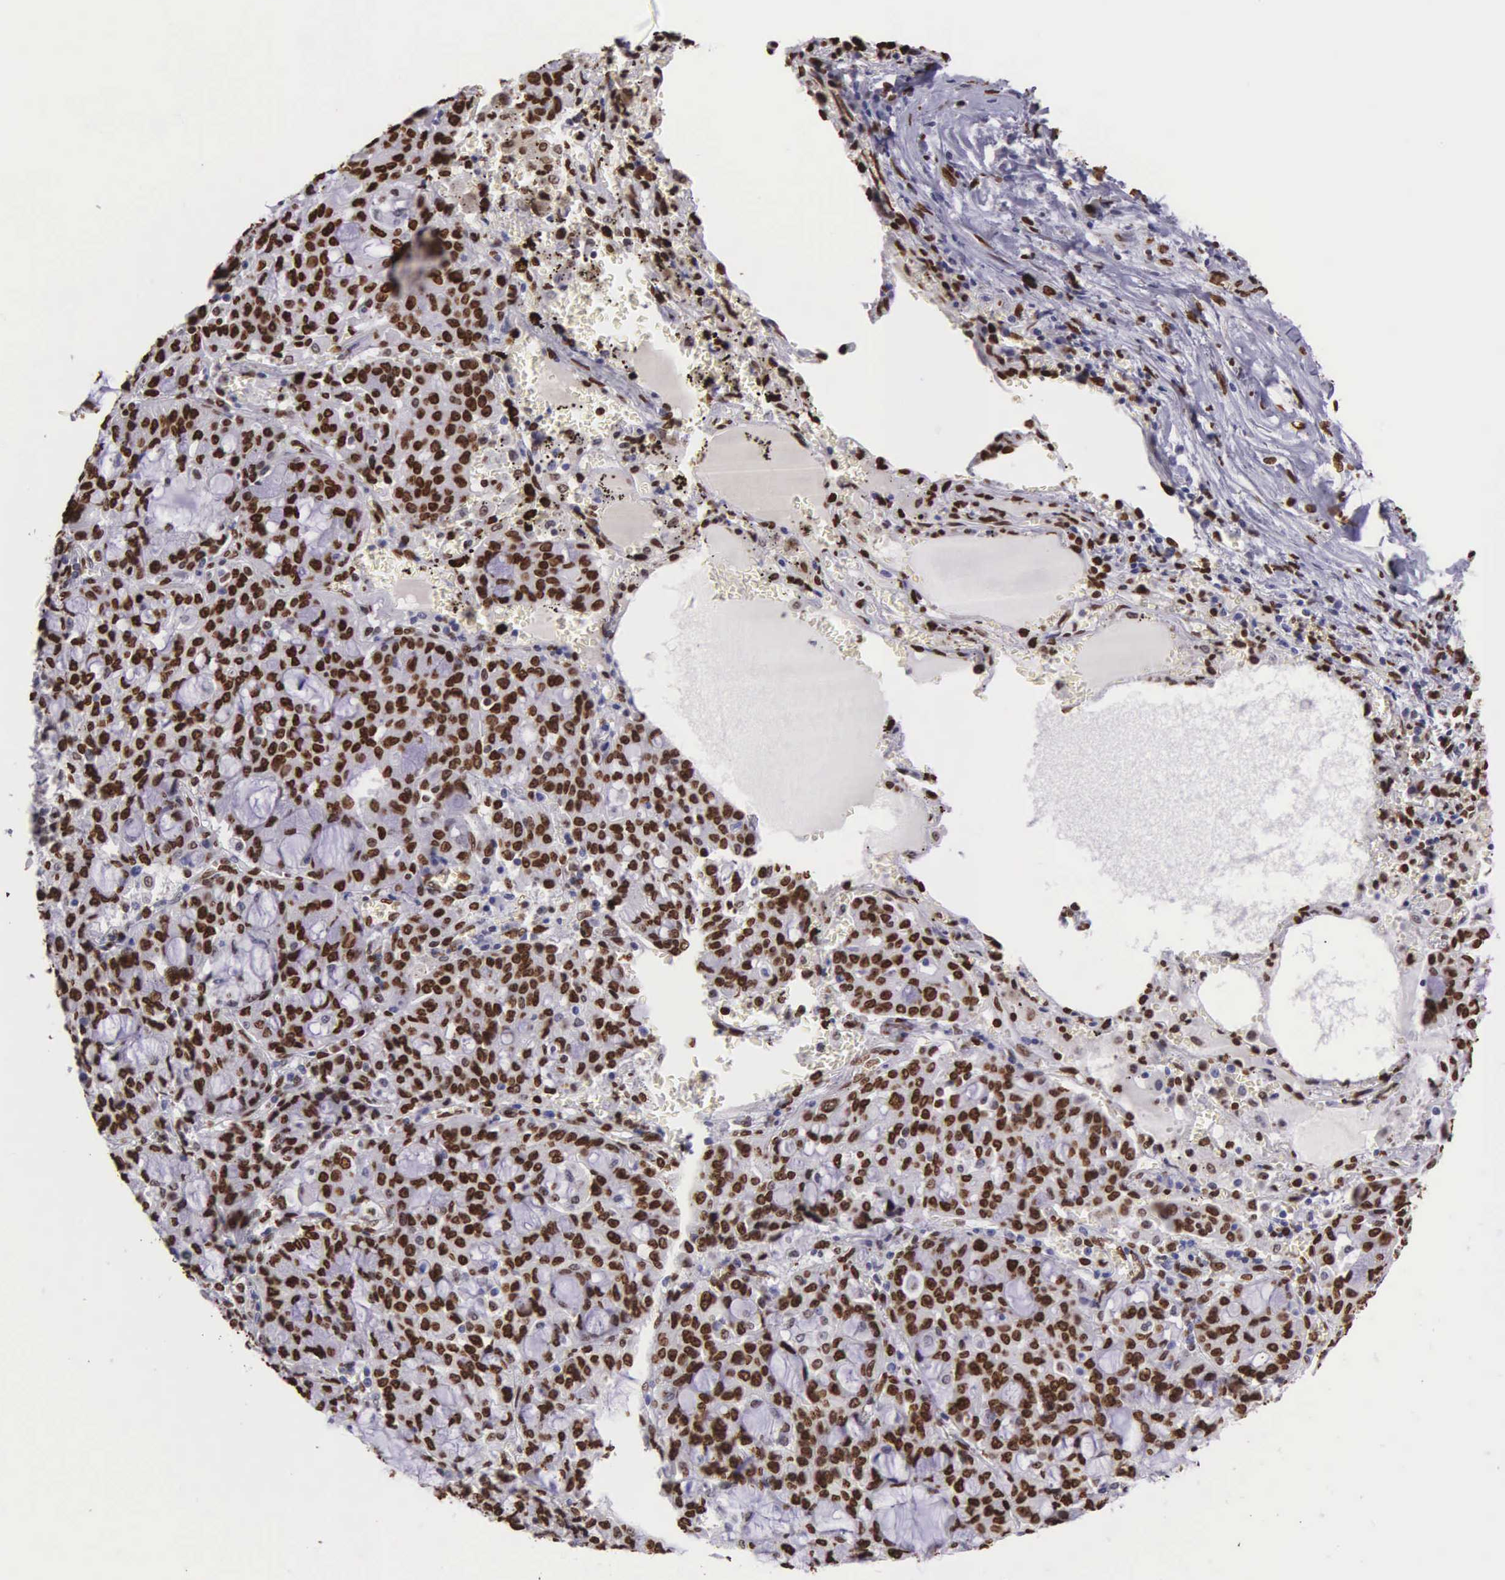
{"staining": {"intensity": "strong", "quantity": ">75%", "location": "nuclear"}, "tissue": "lung cancer", "cell_type": "Tumor cells", "image_type": "cancer", "snomed": [{"axis": "morphology", "description": "Adenocarcinoma, NOS"}, {"axis": "topography", "description": "Lung"}], "caption": "Human lung adenocarcinoma stained with a brown dye displays strong nuclear positive expression in approximately >75% of tumor cells.", "gene": "H1-0", "patient": {"sex": "female", "age": 44}}